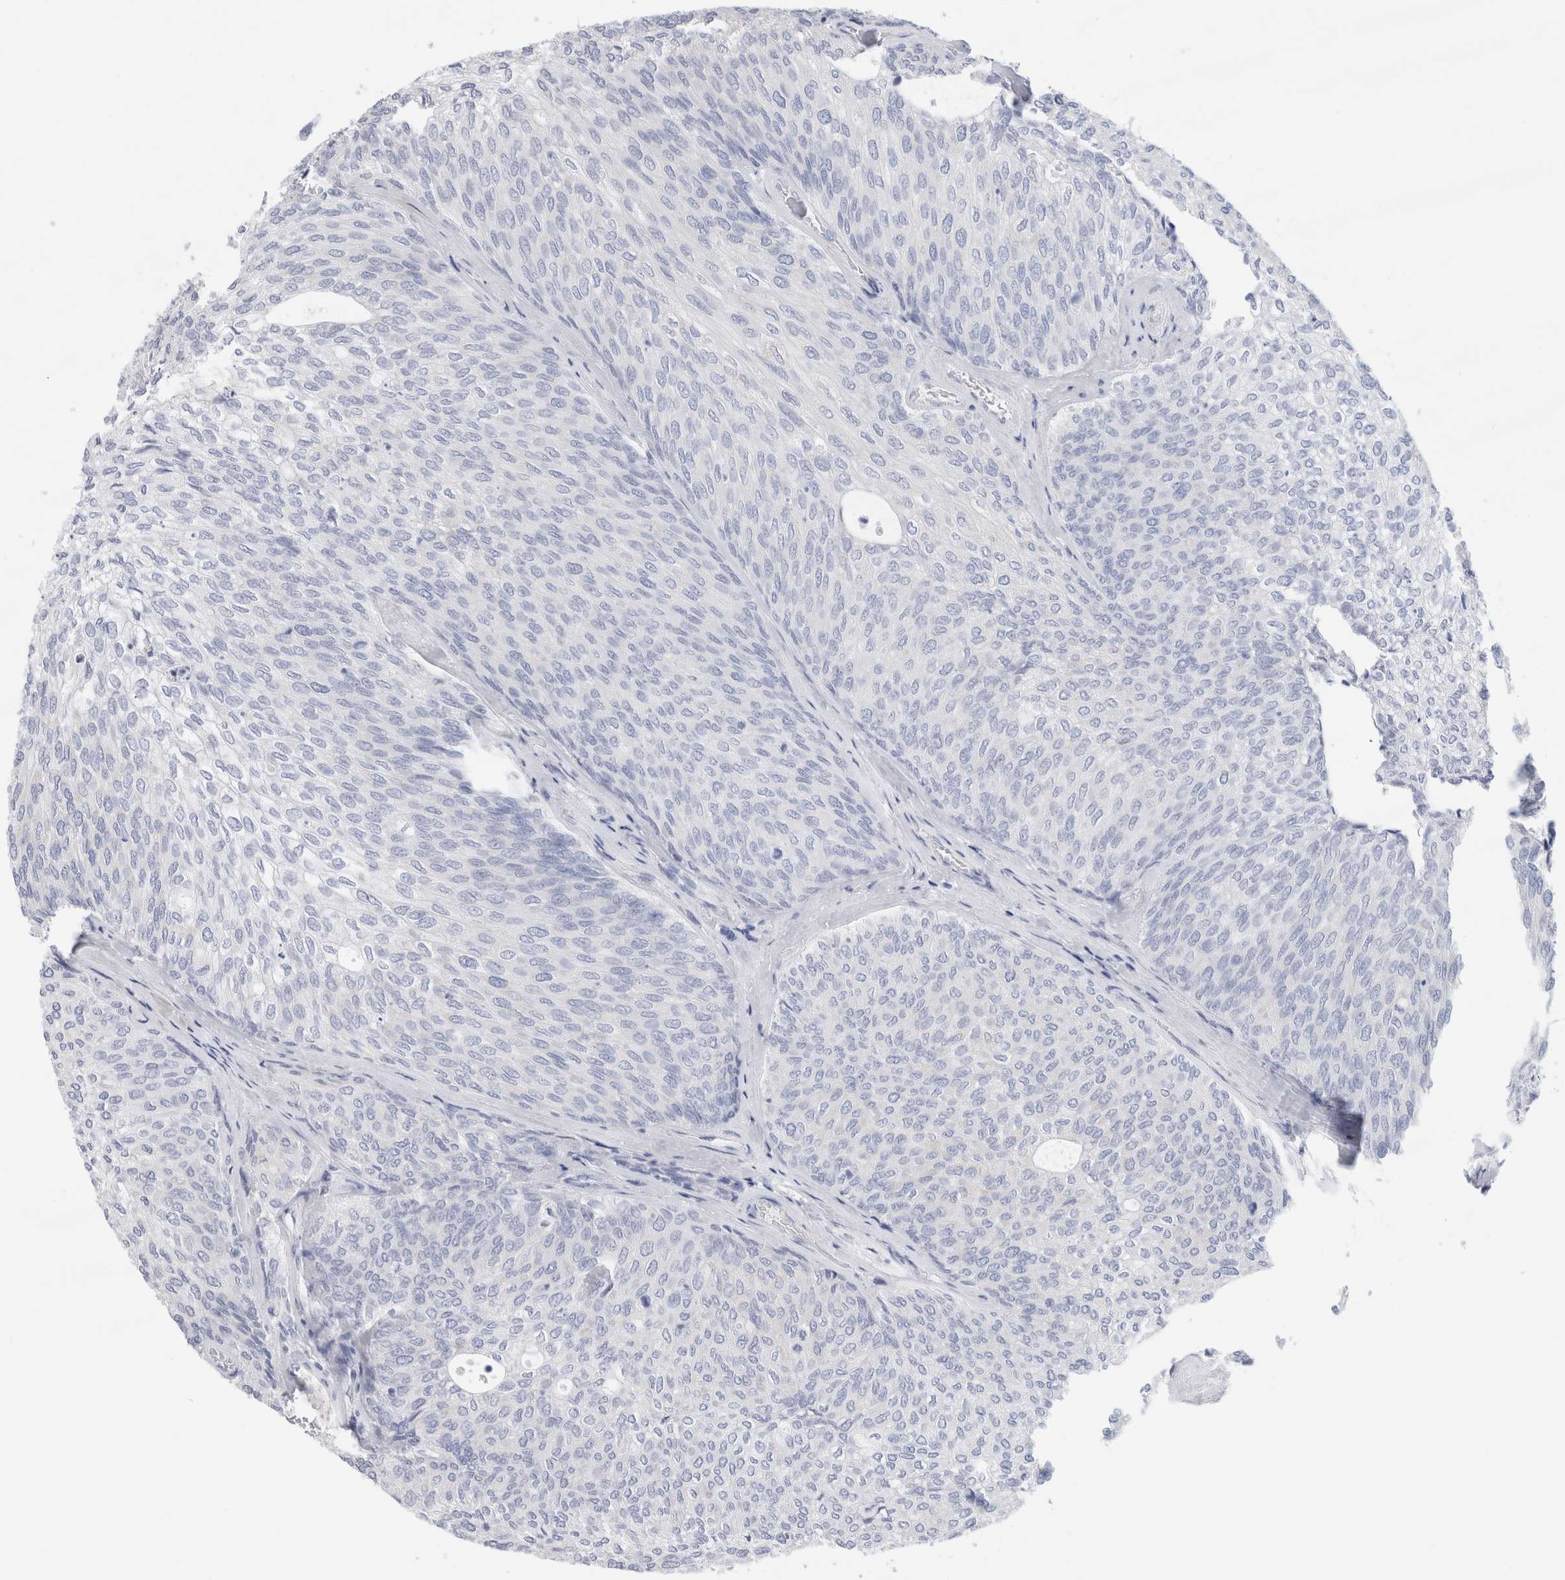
{"staining": {"intensity": "negative", "quantity": "none", "location": "none"}, "tissue": "urothelial cancer", "cell_type": "Tumor cells", "image_type": "cancer", "snomed": [{"axis": "morphology", "description": "Urothelial carcinoma, Low grade"}, {"axis": "topography", "description": "Urinary bladder"}], "caption": "This is an immunohistochemistry (IHC) image of urothelial cancer. There is no expression in tumor cells.", "gene": "ECHDC2", "patient": {"sex": "female", "age": 79}}